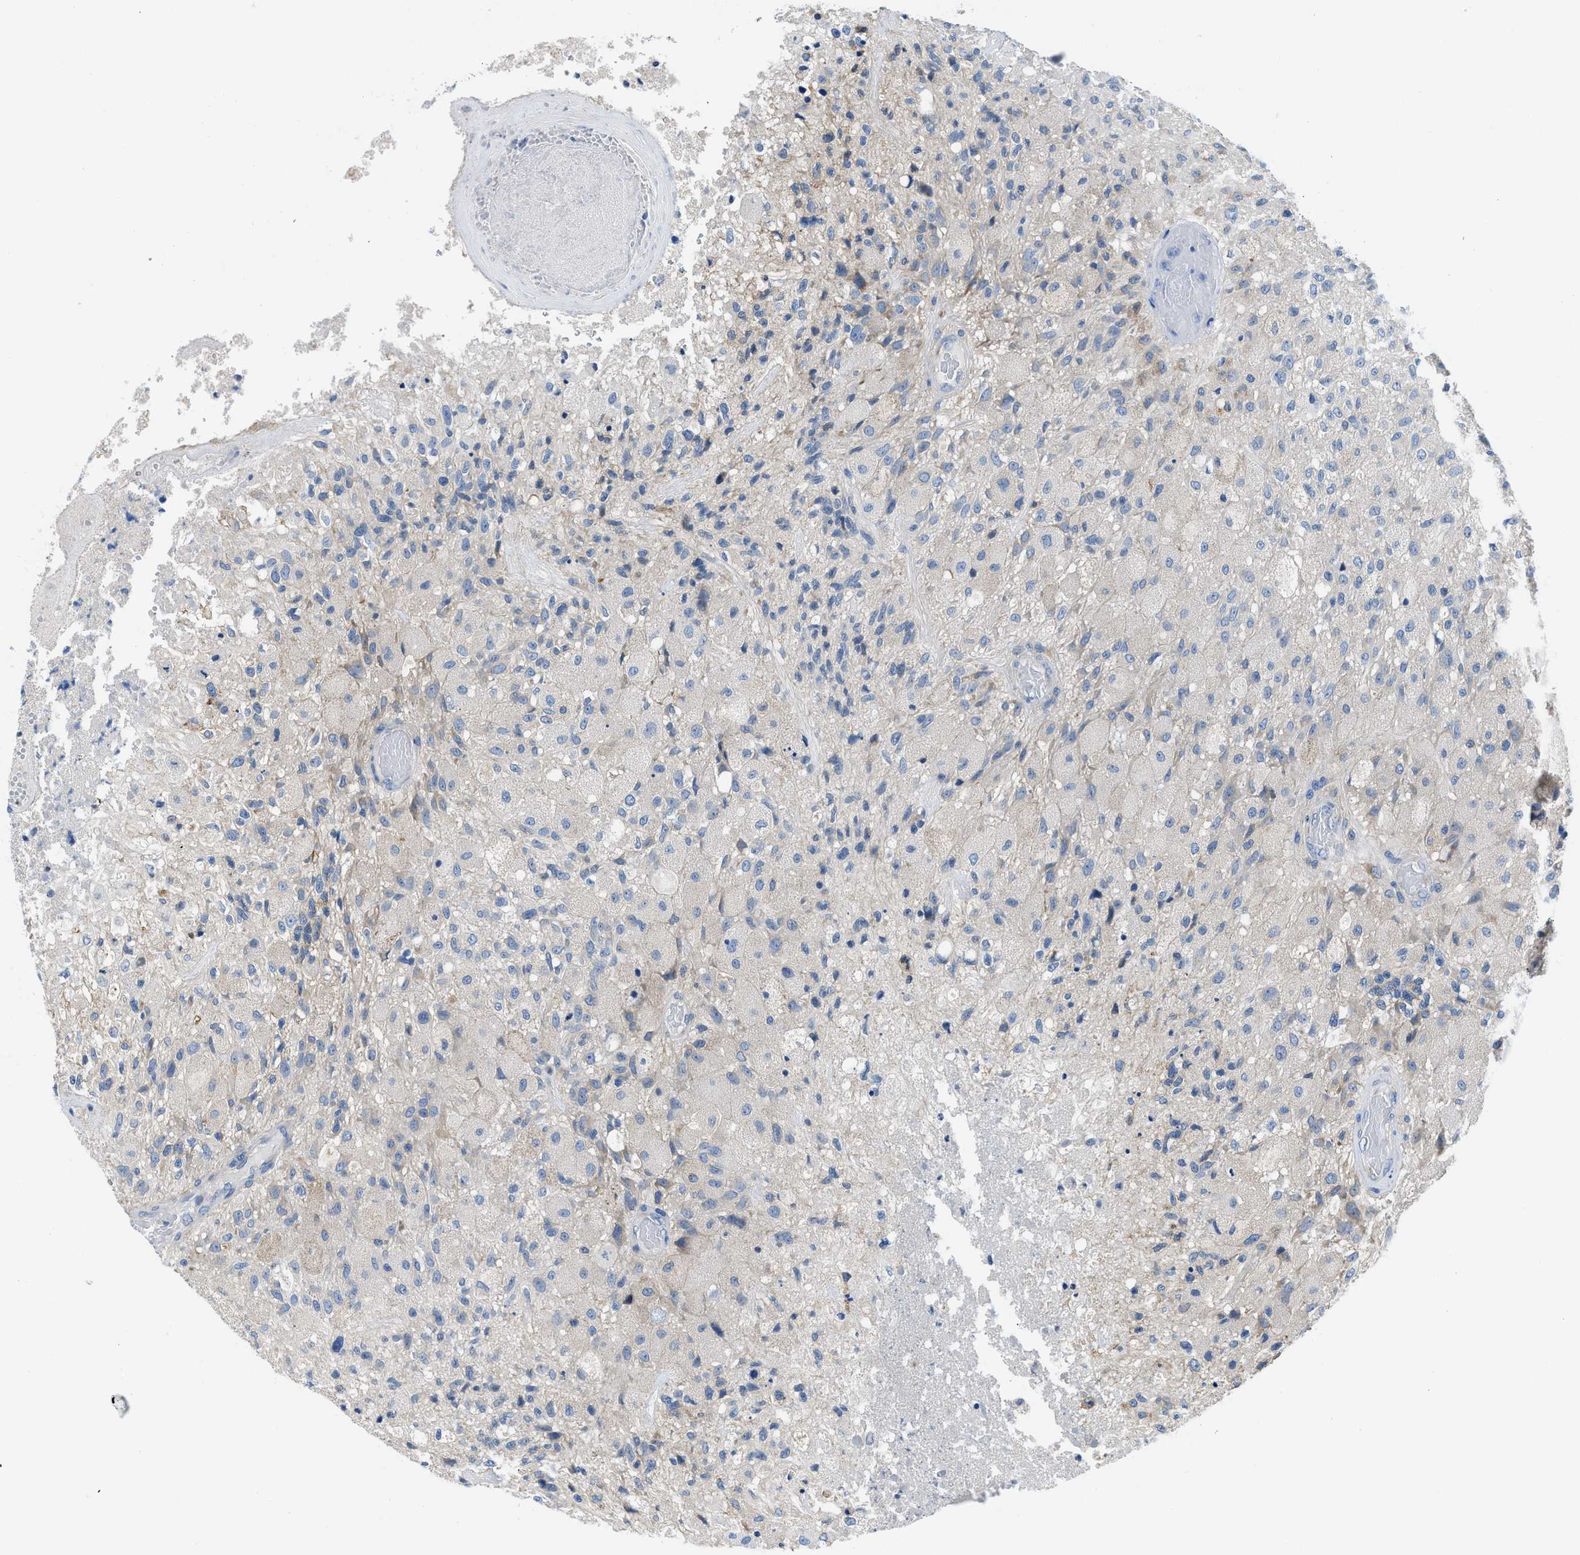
{"staining": {"intensity": "negative", "quantity": "none", "location": "none"}, "tissue": "glioma", "cell_type": "Tumor cells", "image_type": "cancer", "snomed": [{"axis": "morphology", "description": "Normal tissue, NOS"}, {"axis": "morphology", "description": "Glioma, malignant, High grade"}, {"axis": "topography", "description": "Cerebral cortex"}], "caption": "Immunohistochemistry histopathology image of neoplastic tissue: human glioma stained with DAB (3,3'-diaminobenzidine) reveals no significant protein staining in tumor cells.", "gene": "BNC2", "patient": {"sex": "male", "age": 77}}